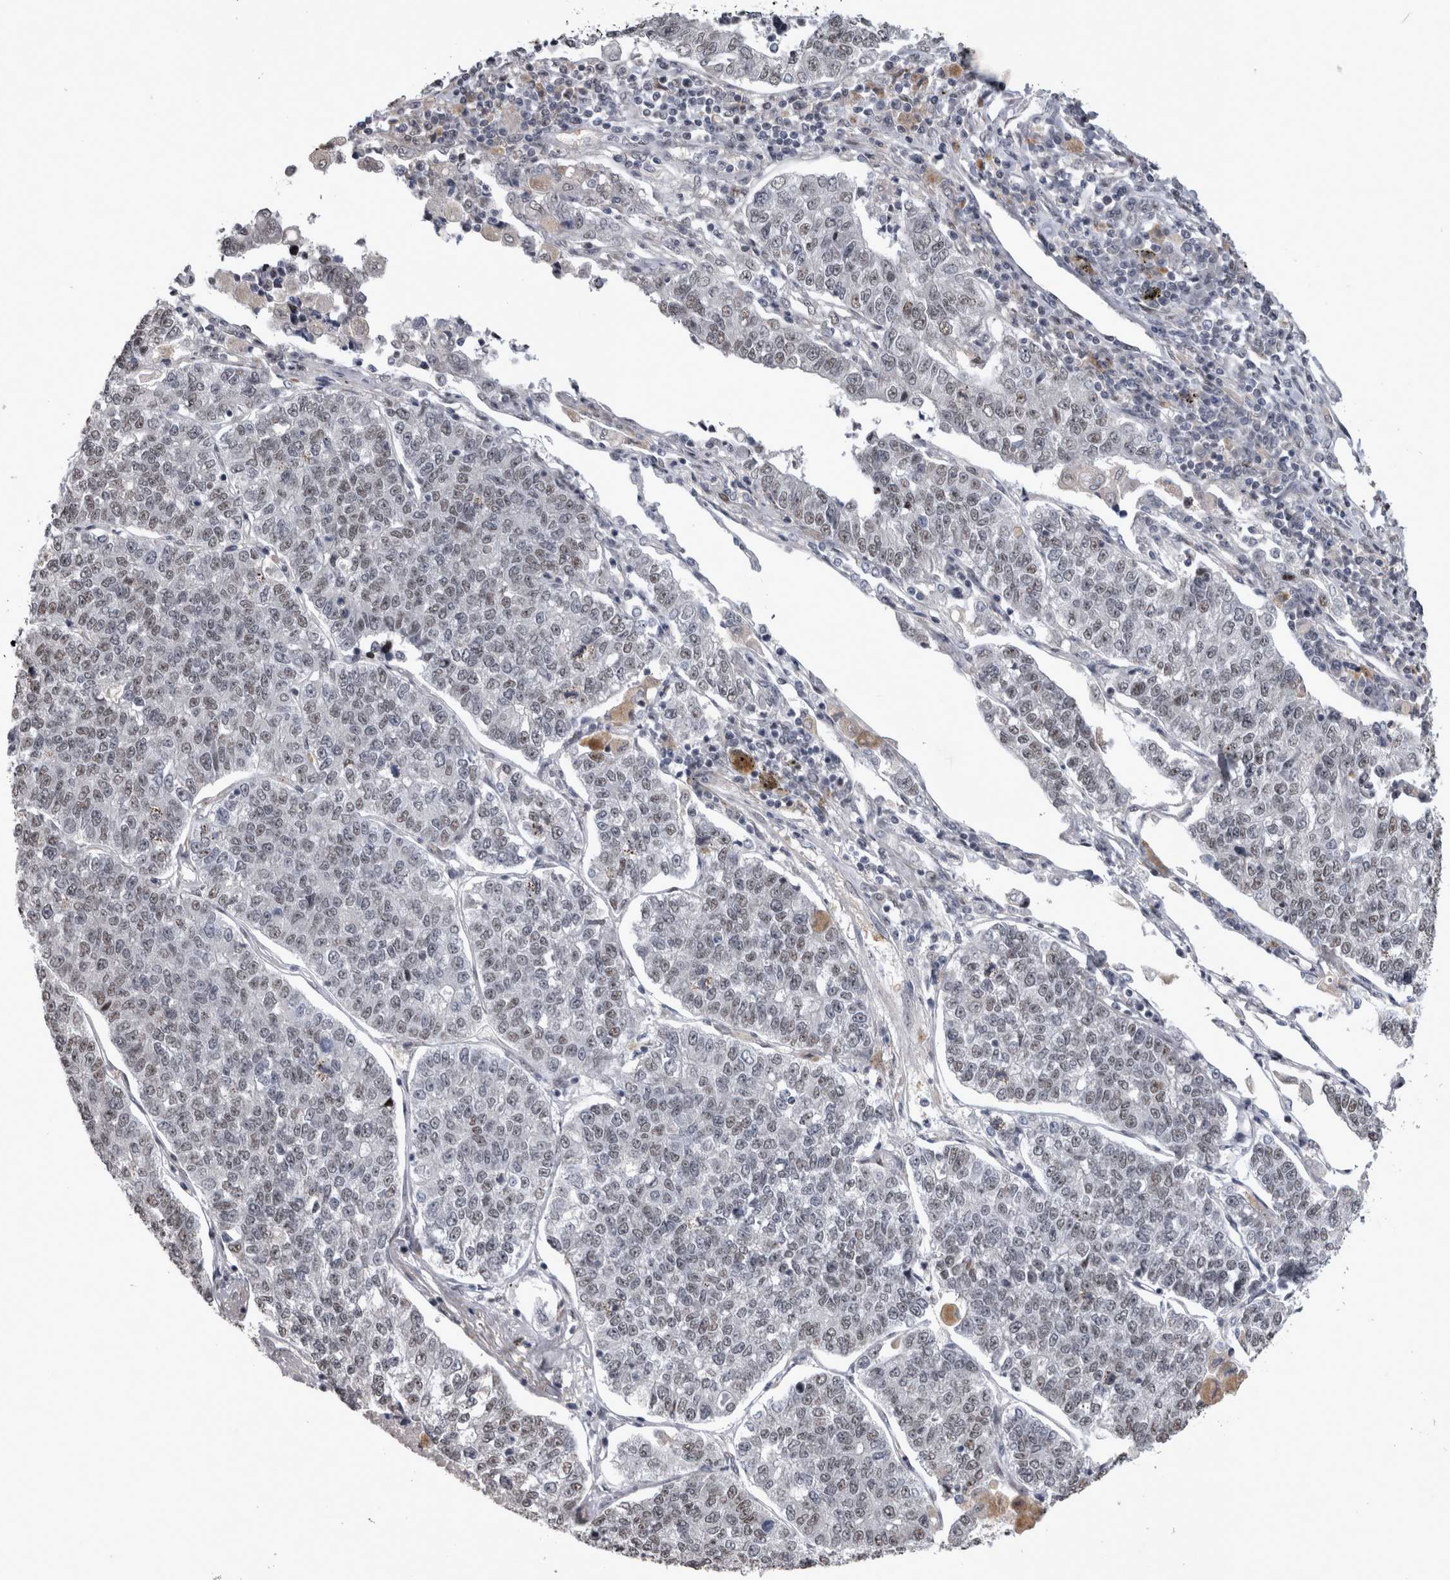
{"staining": {"intensity": "weak", "quantity": ">75%", "location": "nuclear"}, "tissue": "lung cancer", "cell_type": "Tumor cells", "image_type": "cancer", "snomed": [{"axis": "morphology", "description": "Adenocarcinoma, NOS"}, {"axis": "topography", "description": "Lung"}], "caption": "This photomicrograph displays immunohistochemistry (IHC) staining of human lung cancer, with low weak nuclear expression in approximately >75% of tumor cells.", "gene": "IFI44", "patient": {"sex": "male", "age": 49}}